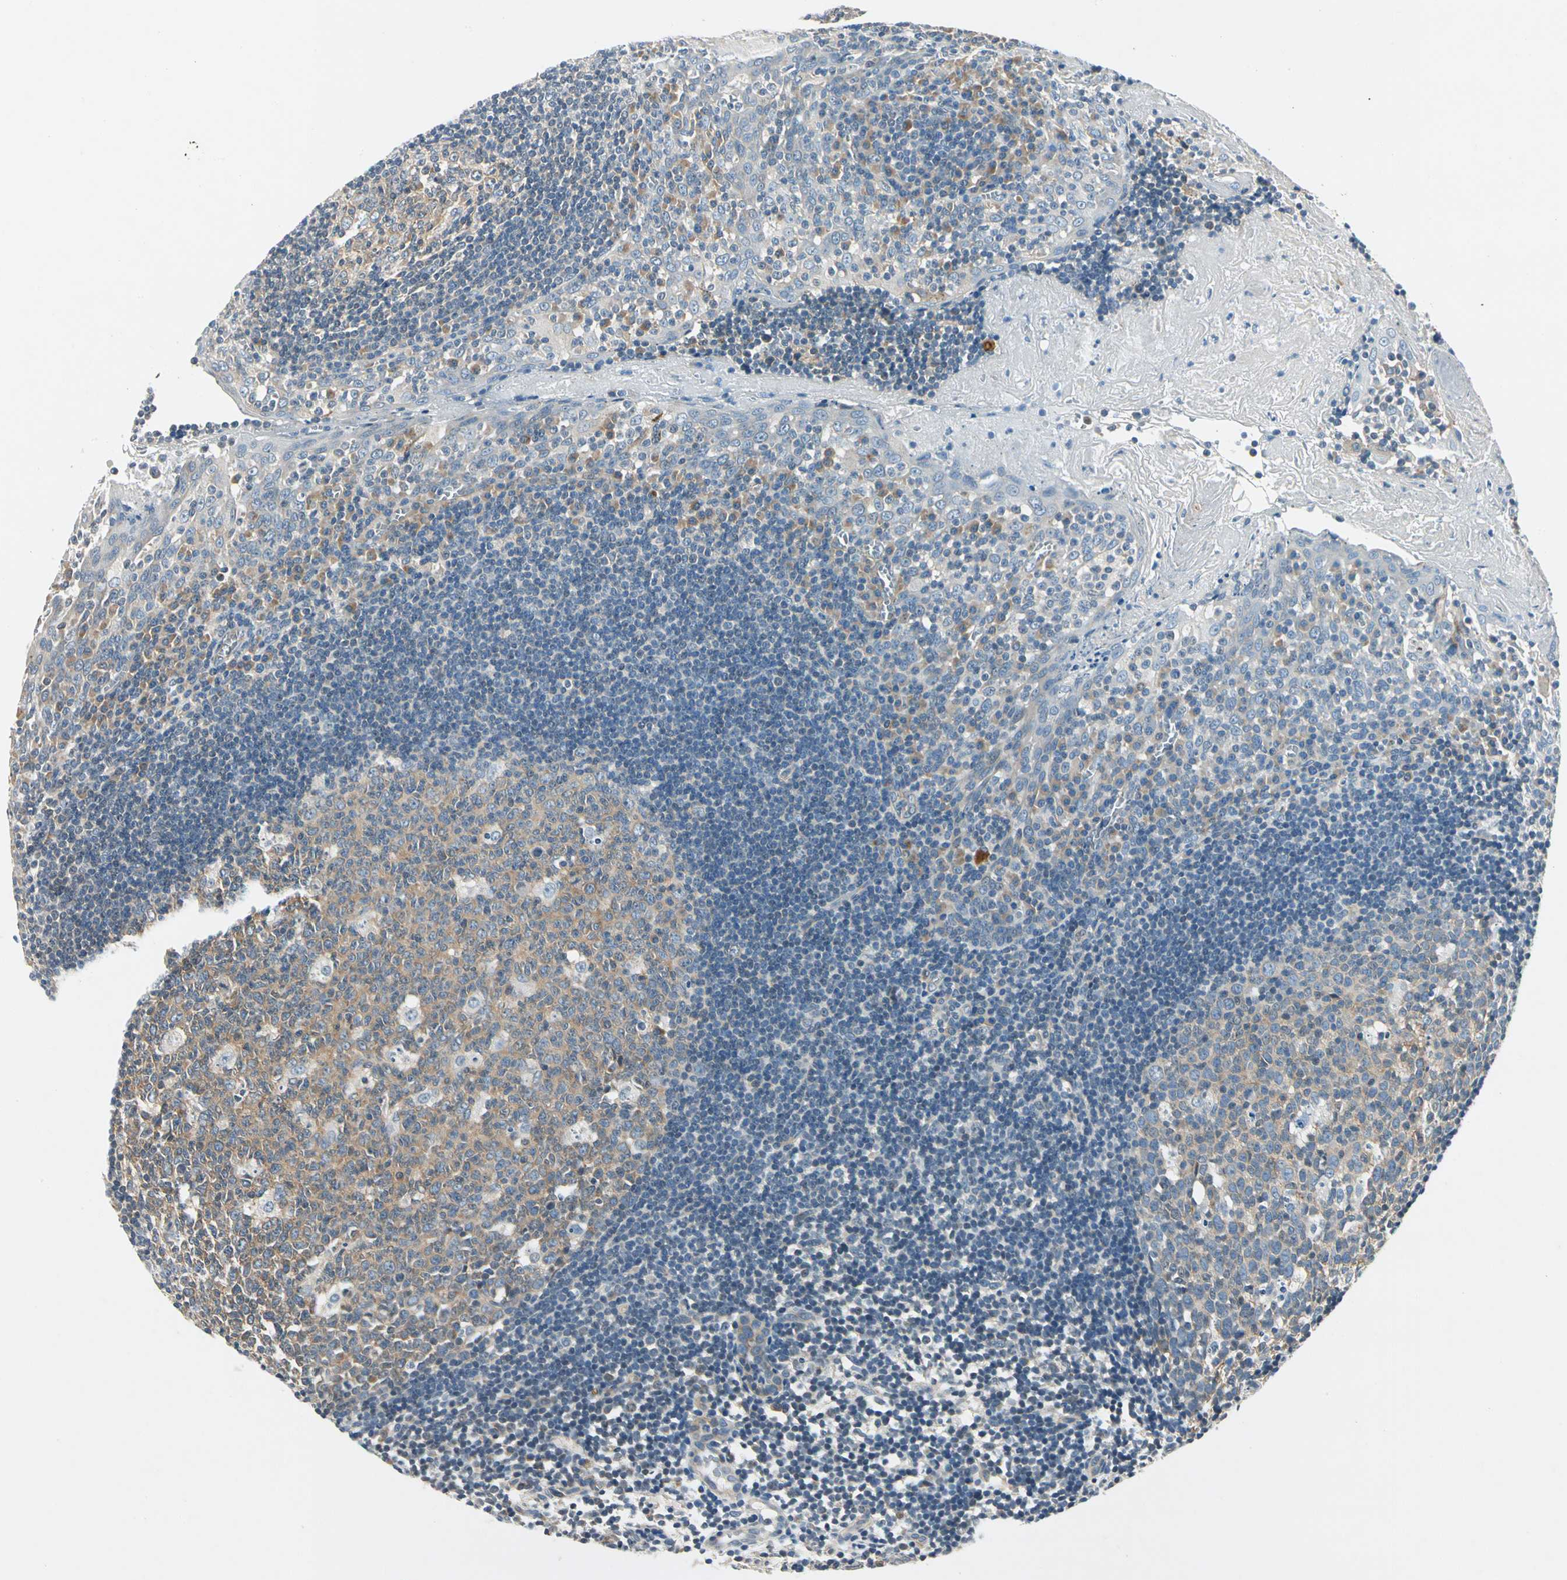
{"staining": {"intensity": "moderate", "quantity": ">75%", "location": "cytoplasmic/membranous"}, "tissue": "tonsil", "cell_type": "Germinal center cells", "image_type": "normal", "snomed": [{"axis": "morphology", "description": "Normal tissue, NOS"}, {"axis": "topography", "description": "Tonsil"}], "caption": "IHC staining of benign tonsil, which demonstrates medium levels of moderate cytoplasmic/membranous expression in approximately >75% of germinal center cells indicating moderate cytoplasmic/membranous protein staining. The staining was performed using DAB (brown) for protein detection and nuclei were counterstained in hematoxylin (blue).", "gene": "ROCK2", "patient": {"sex": "female", "age": 41}}